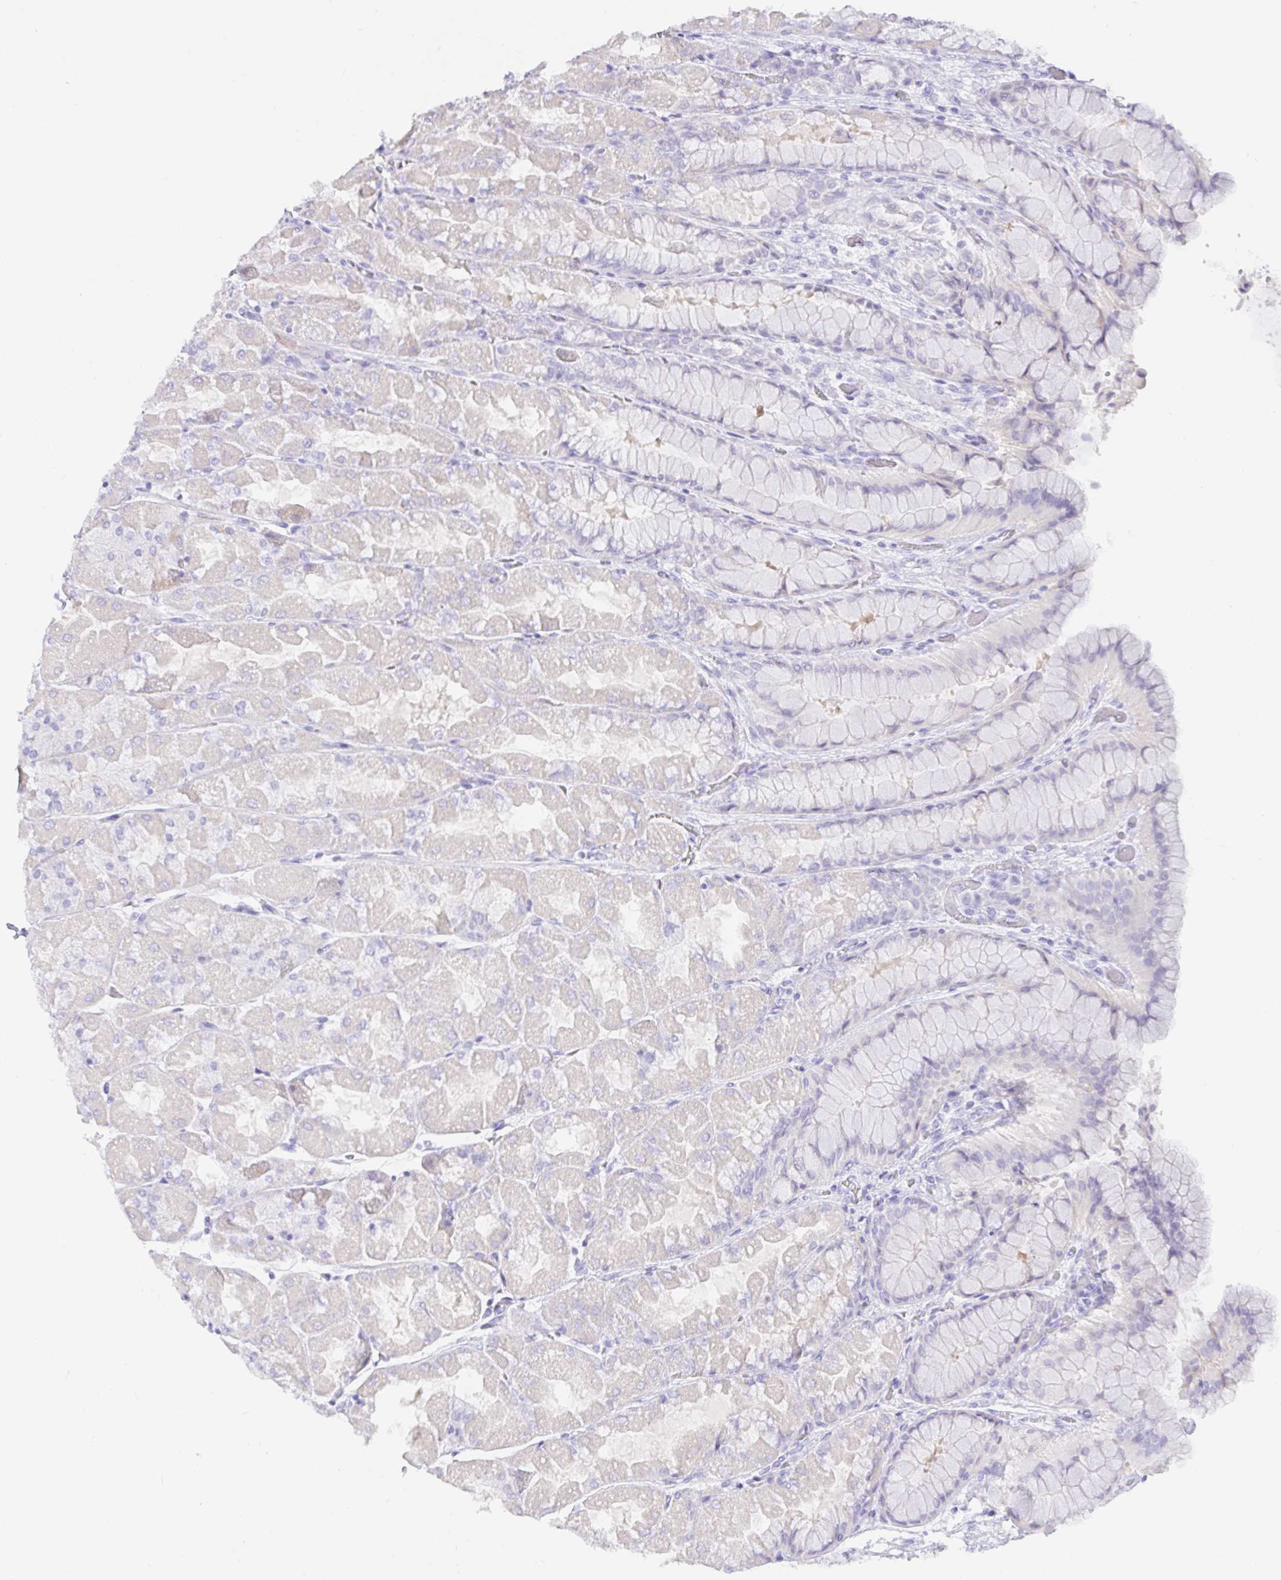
{"staining": {"intensity": "weak", "quantity": "<25%", "location": "cytoplasmic/membranous"}, "tissue": "stomach", "cell_type": "Glandular cells", "image_type": "normal", "snomed": [{"axis": "morphology", "description": "Normal tissue, NOS"}, {"axis": "topography", "description": "Stomach"}], "caption": "The micrograph exhibits no staining of glandular cells in normal stomach. The staining is performed using DAB brown chromogen with nuclei counter-stained in using hematoxylin.", "gene": "PAX8", "patient": {"sex": "female", "age": 61}}